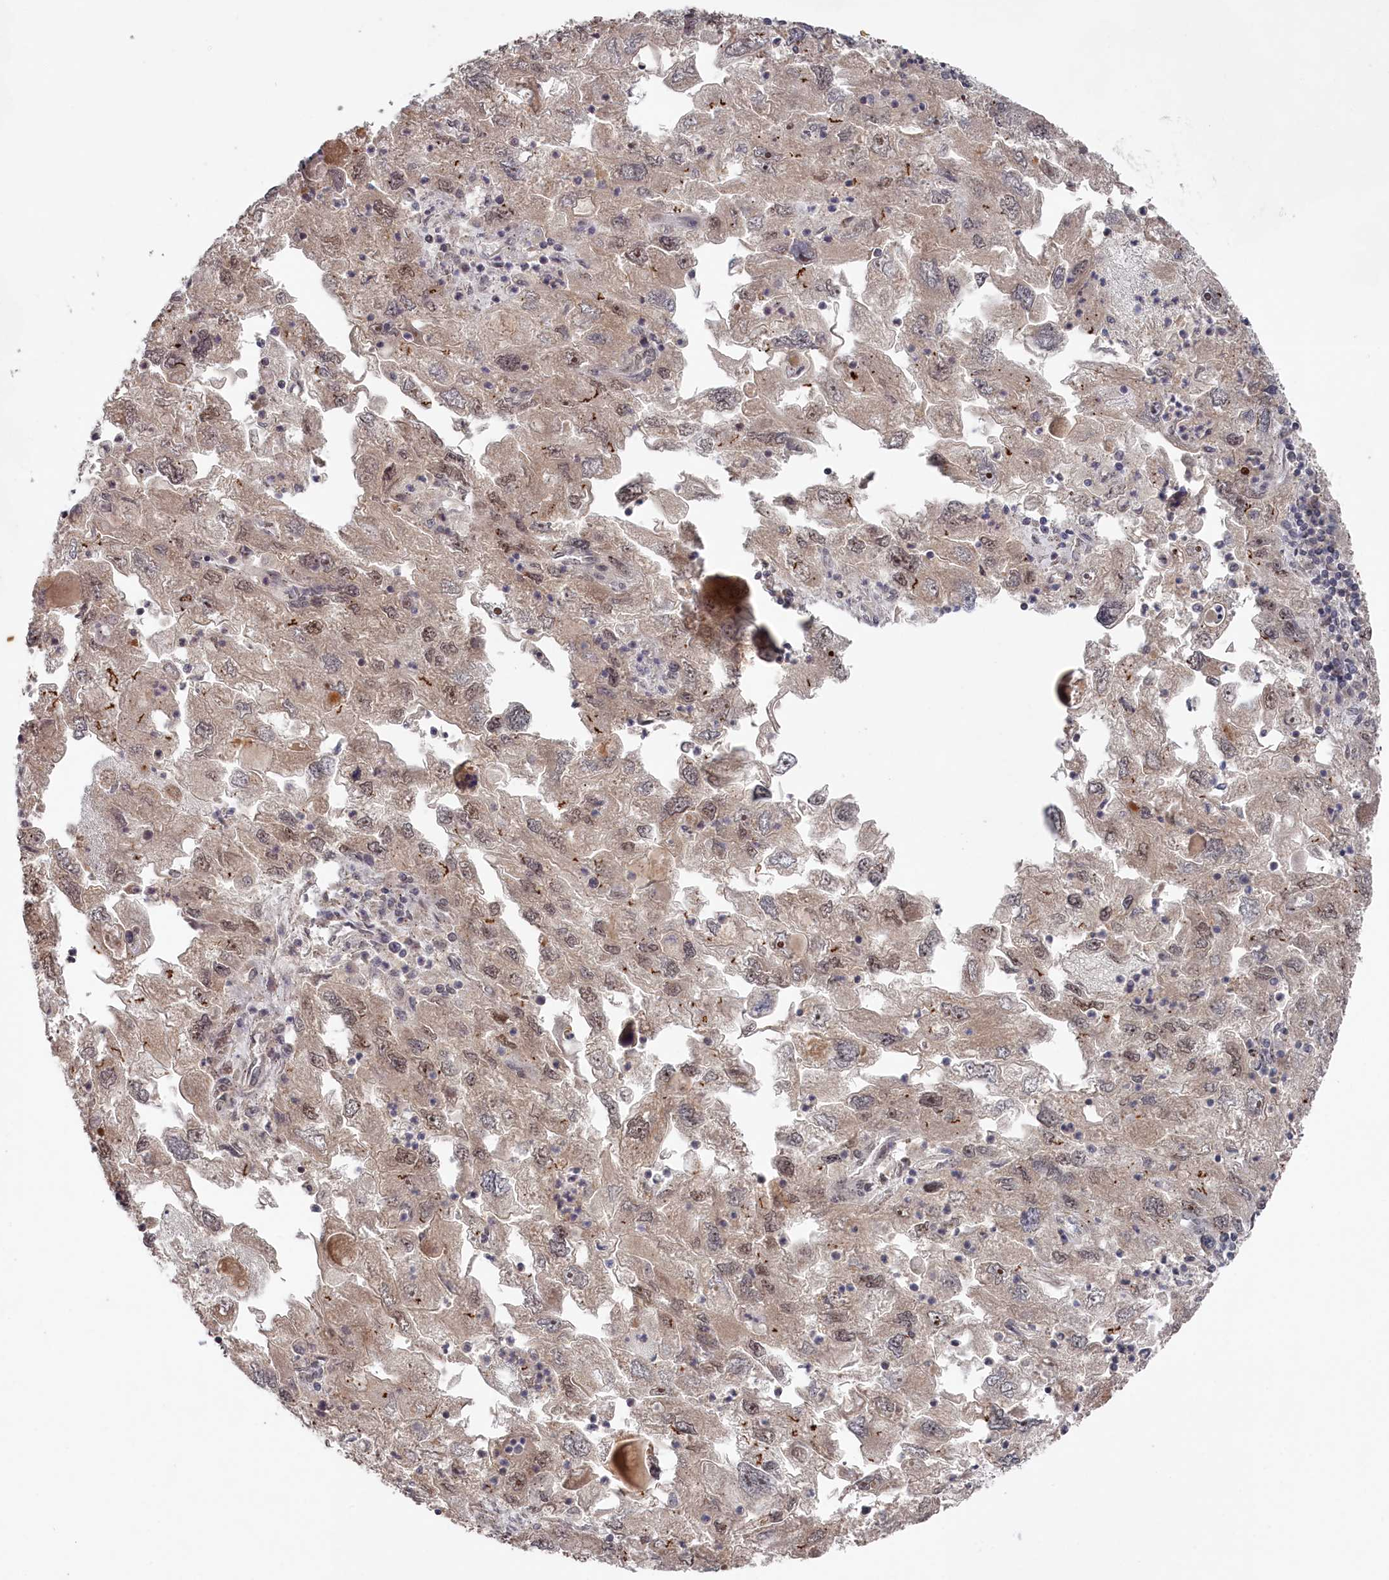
{"staining": {"intensity": "moderate", "quantity": "25%-75%", "location": "cytoplasmic/membranous,nuclear"}, "tissue": "endometrial cancer", "cell_type": "Tumor cells", "image_type": "cancer", "snomed": [{"axis": "morphology", "description": "Adenocarcinoma, NOS"}, {"axis": "topography", "description": "Endometrium"}], "caption": "Protein analysis of endometrial adenocarcinoma tissue displays moderate cytoplasmic/membranous and nuclear positivity in approximately 25%-75% of tumor cells. The staining is performed using DAB brown chromogen to label protein expression. The nuclei are counter-stained blue using hematoxylin.", "gene": "EXOSC1", "patient": {"sex": "female", "age": 49}}